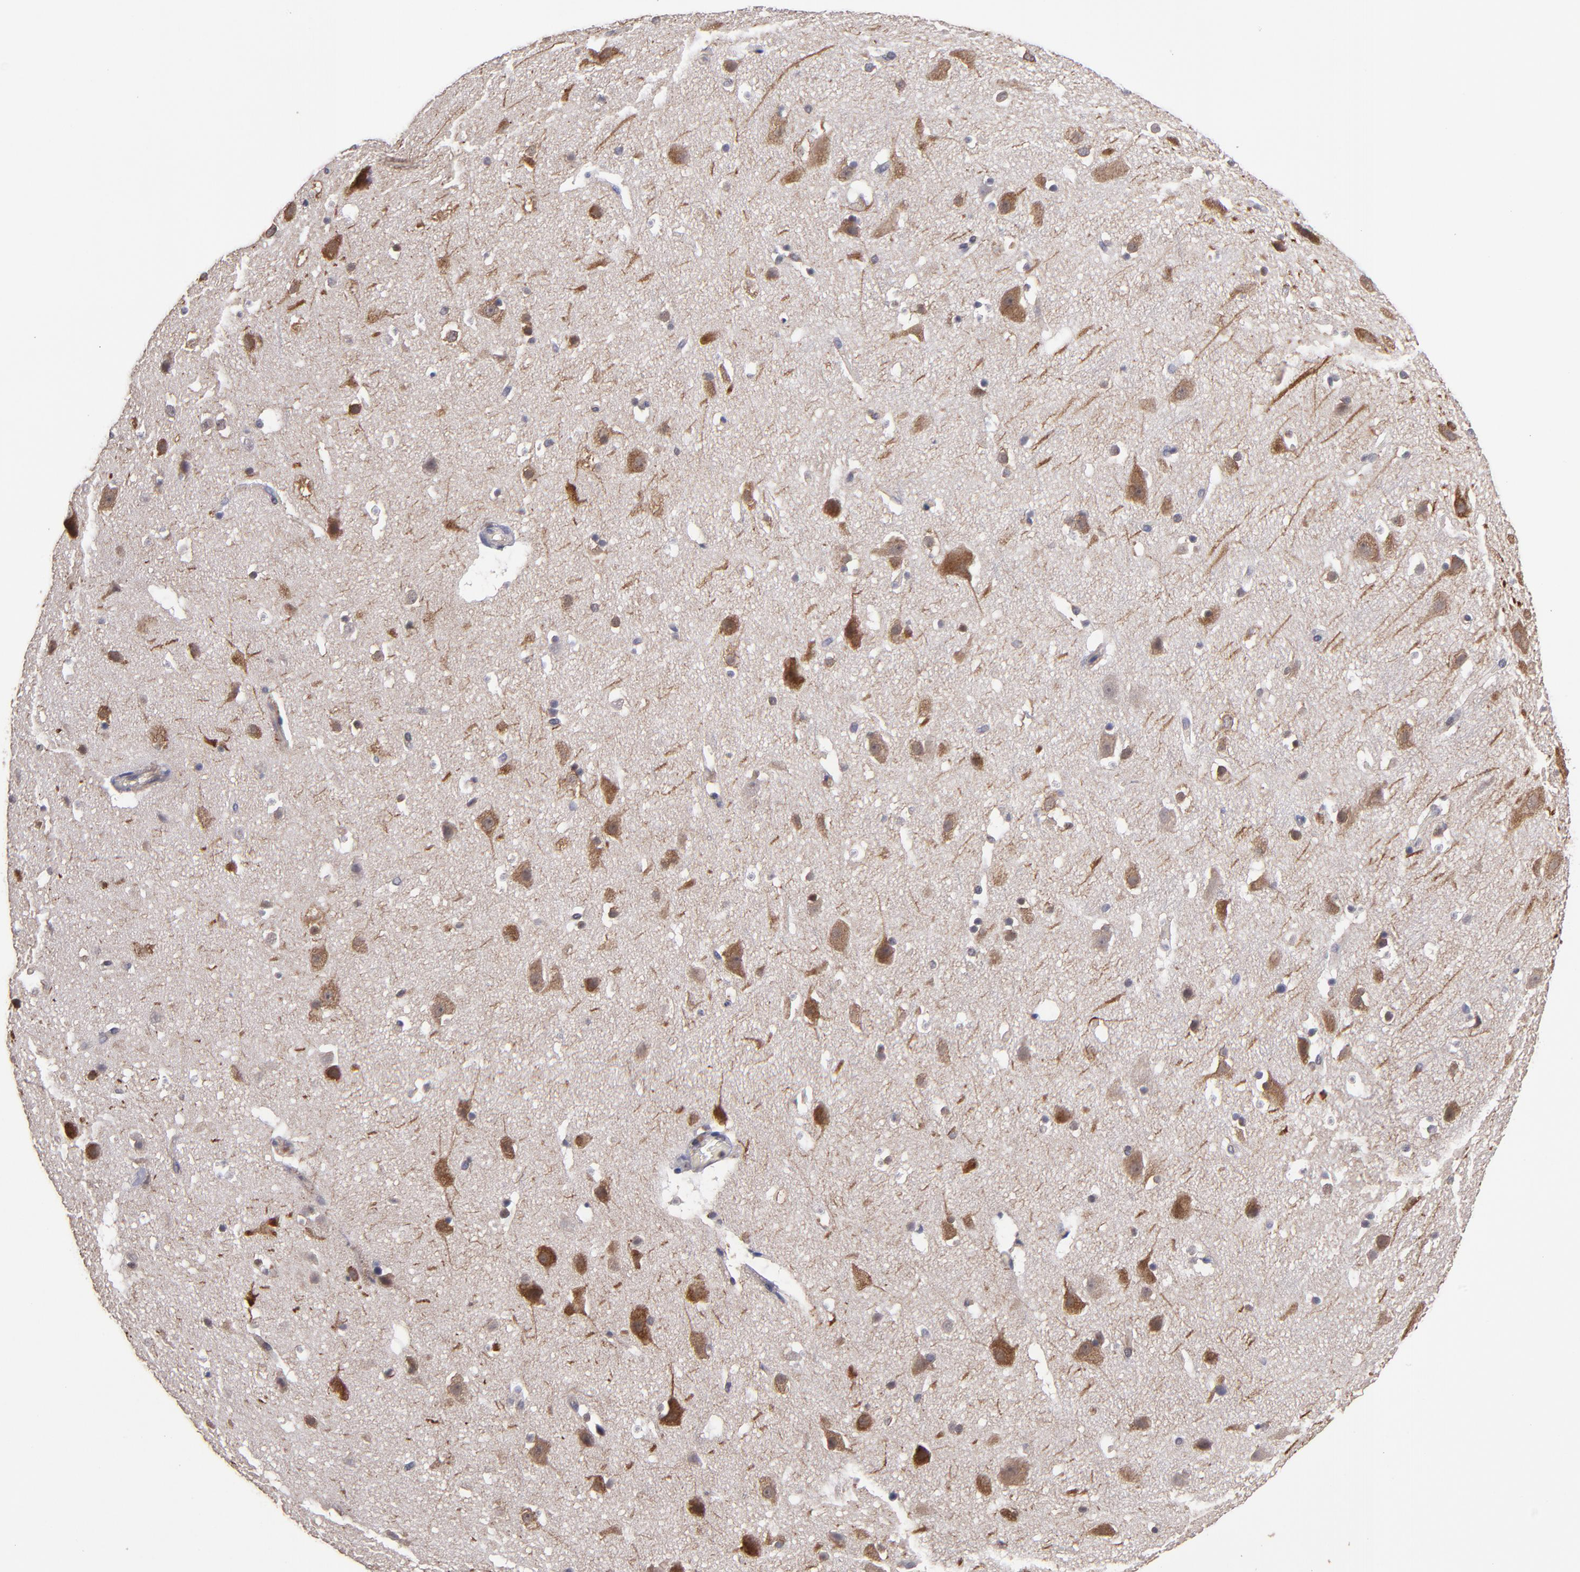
{"staining": {"intensity": "negative", "quantity": "none", "location": "none"}, "tissue": "cerebral cortex", "cell_type": "Endothelial cells", "image_type": "normal", "snomed": [{"axis": "morphology", "description": "Normal tissue, NOS"}, {"axis": "topography", "description": "Cerebral cortex"}], "caption": "The micrograph reveals no significant staining in endothelial cells of cerebral cortex.", "gene": "NF2", "patient": {"sex": "male", "age": 45}}